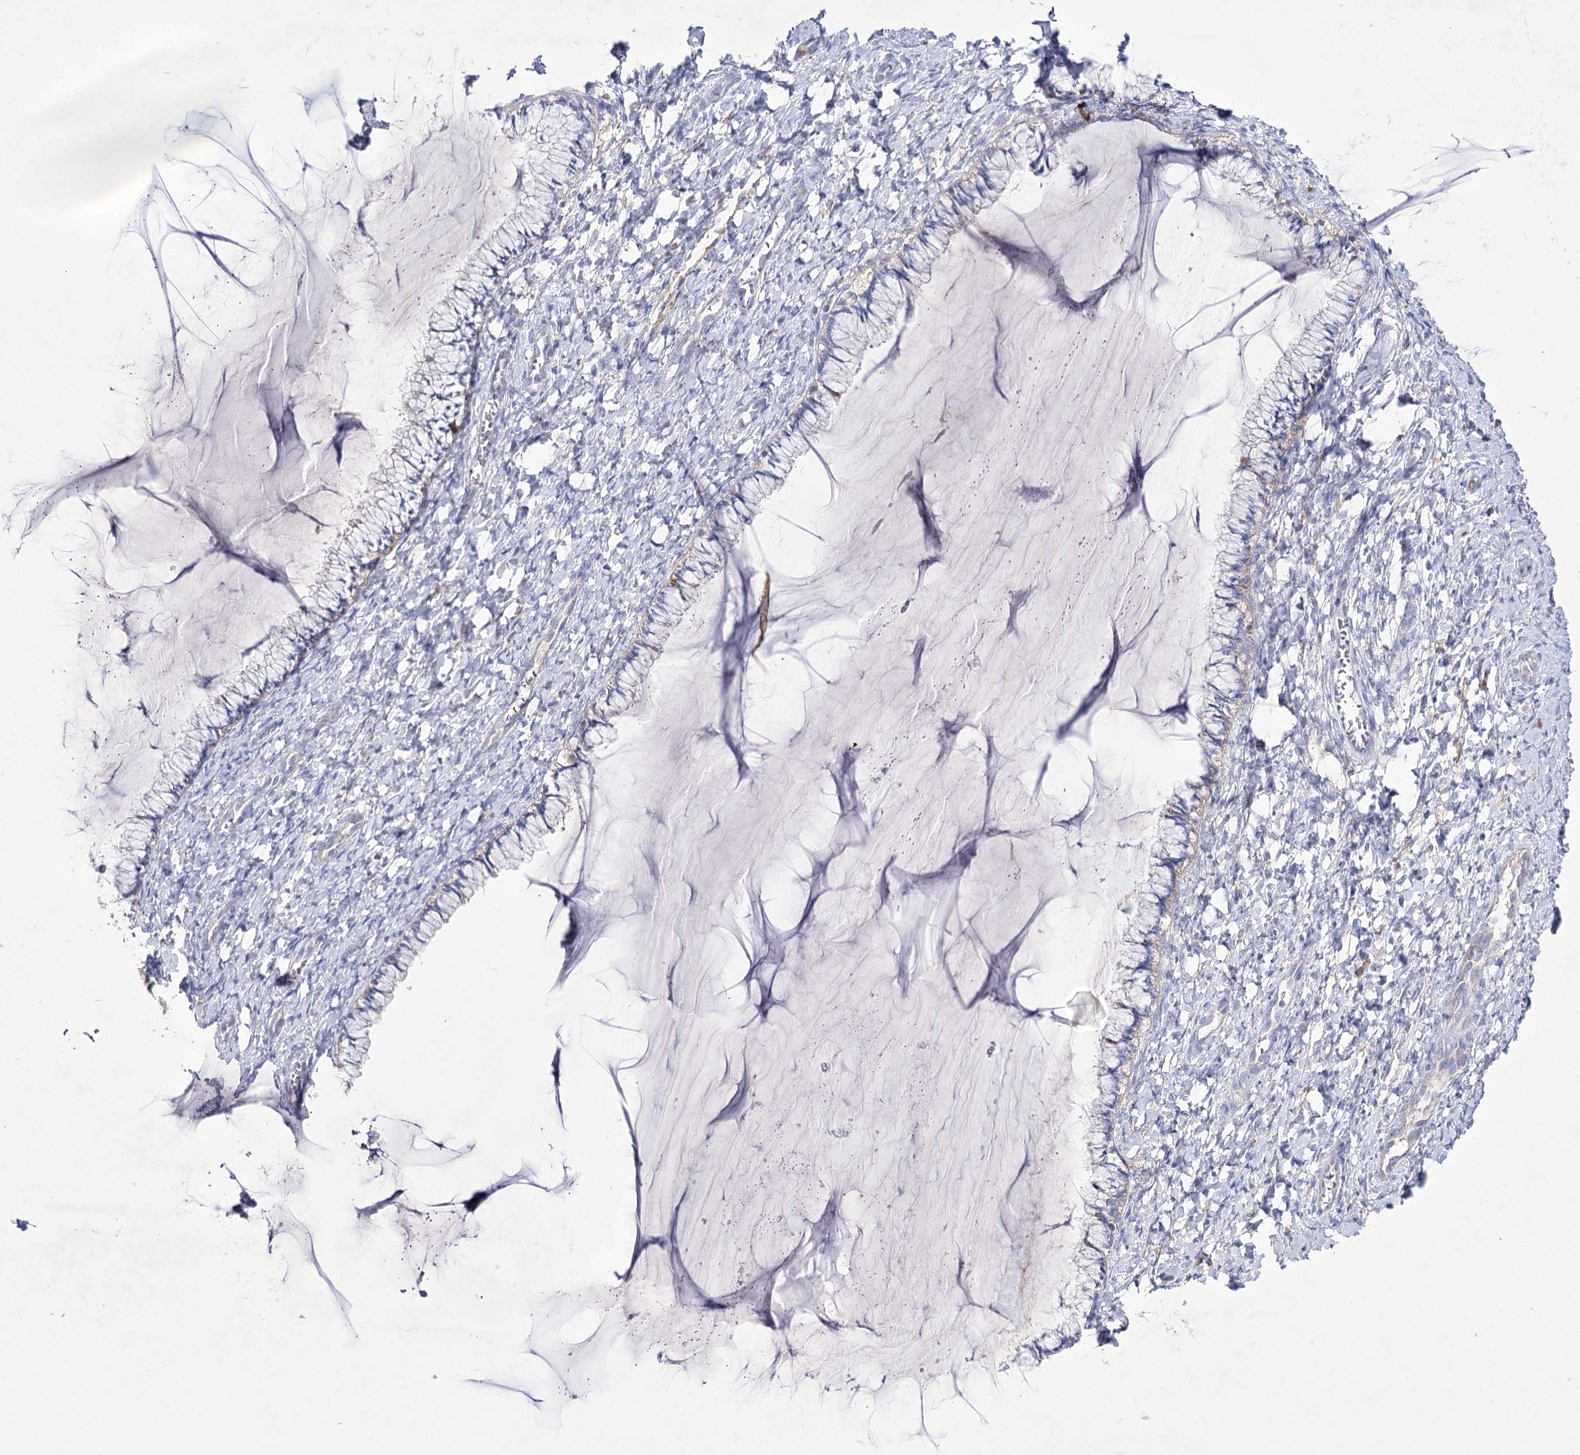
{"staining": {"intensity": "negative", "quantity": "none", "location": "none"}, "tissue": "cervix", "cell_type": "Glandular cells", "image_type": "normal", "snomed": [{"axis": "morphology", "description": "Normal tissue, NOS"}, {"axis": "morphology", "description": "Adenocarcinoma, NOS"}, {"axis": "topography", "description": "Cervix"}], "caption": "Glandular cells are negative for protein expression in unremarkable human cervix.", "gene": "COX15", "patient": {"sex": "female", "age": 29}}